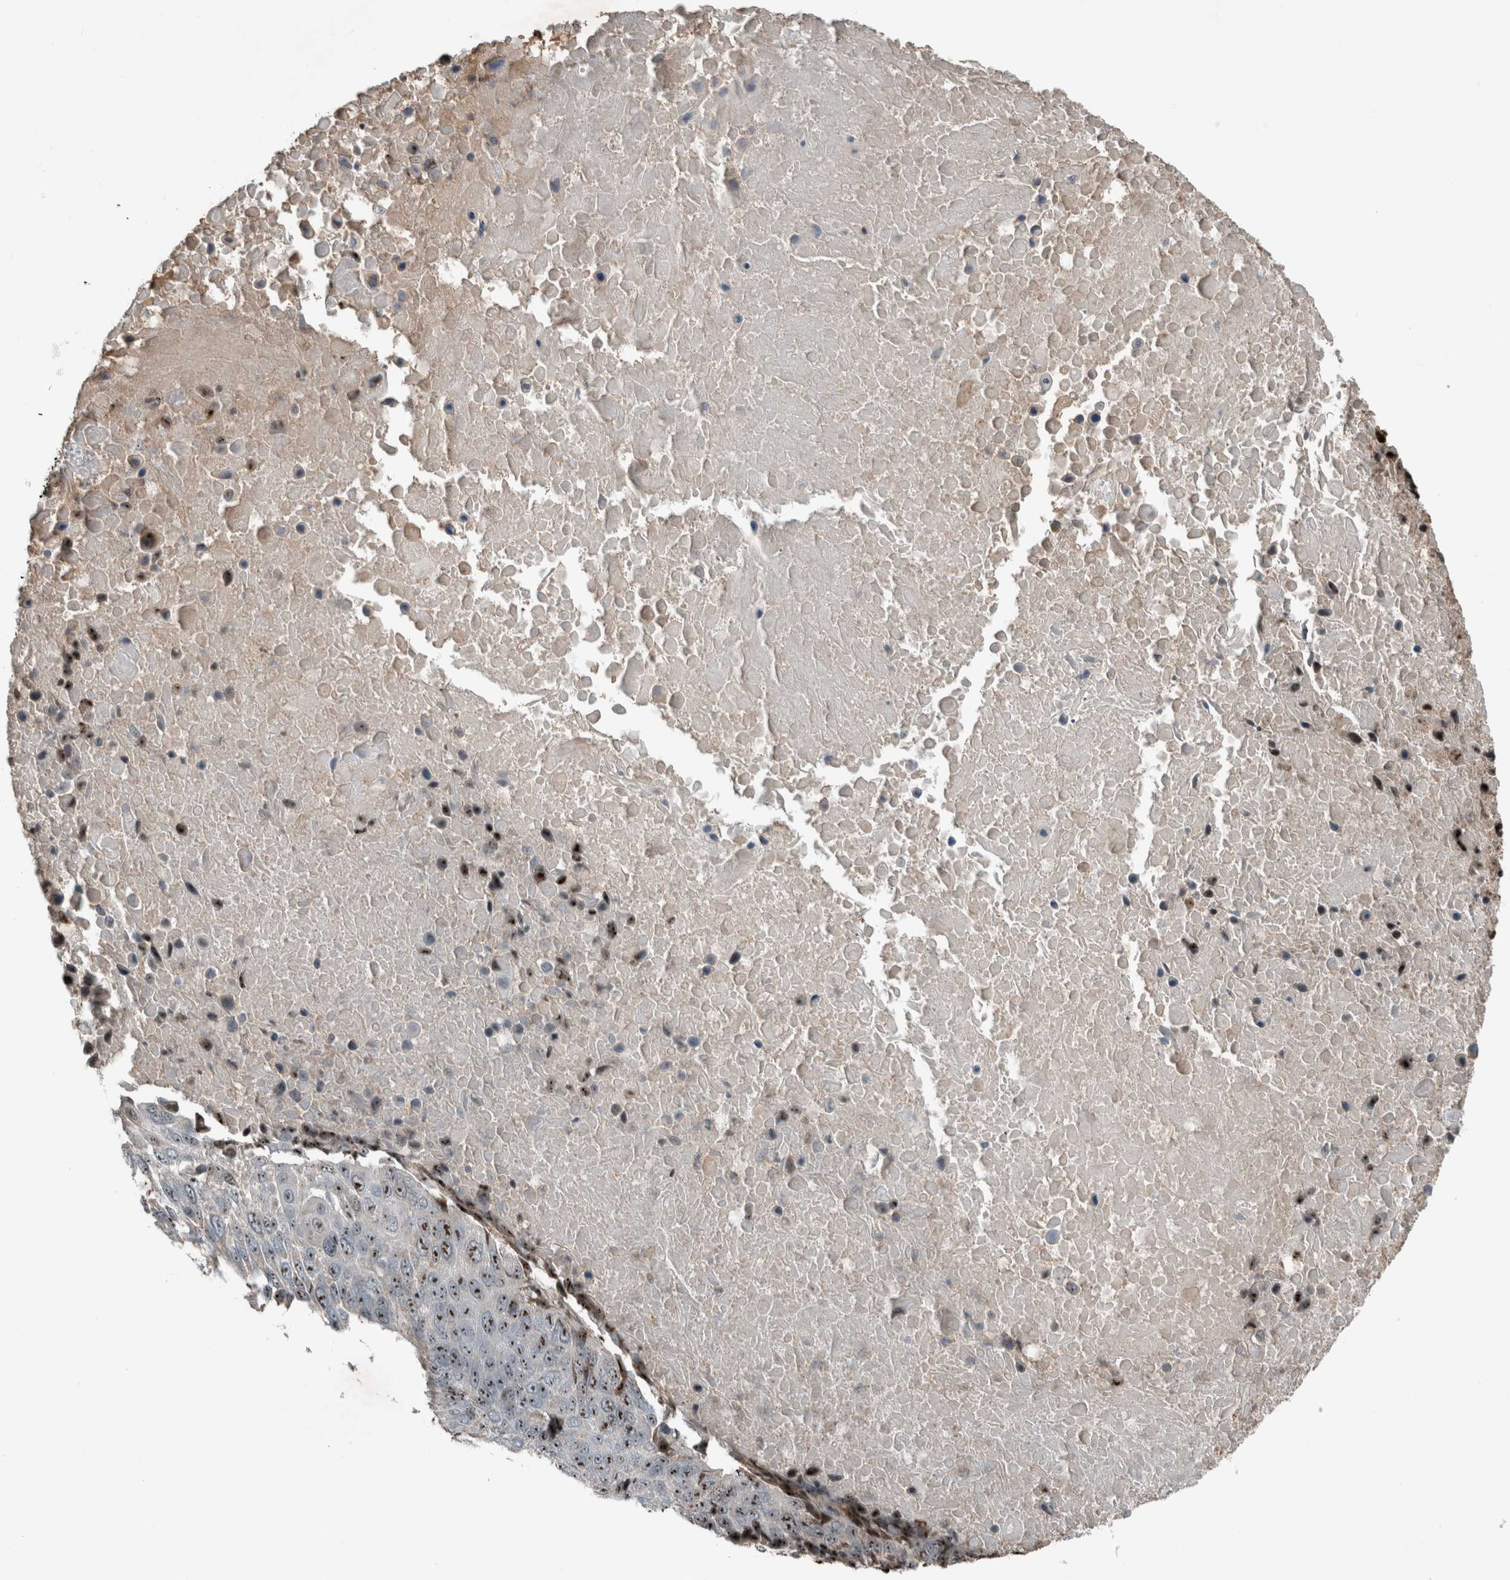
{"staining": {"intensity": "moderate", "quantity": ">75%", "location": "nuclear"}, "tissue": "lung cancer", "cell_type": "Tumor cells", "image_type": "cancer", "snomed": [{"axis": "morphology", "description": "Squamous cell carcinoma, NOS"}, {"axis": "topography", "description": "Lung"}], "caption": "Lung cancer stained with DAB (3,3'-diaminobenzidine) immunohistochemistry reveals medium levels of moderate nuclear expression in approximately >75% of tumor cells.", "gene": "RPF1", "patient": {"sex": "male", "age": 66}}